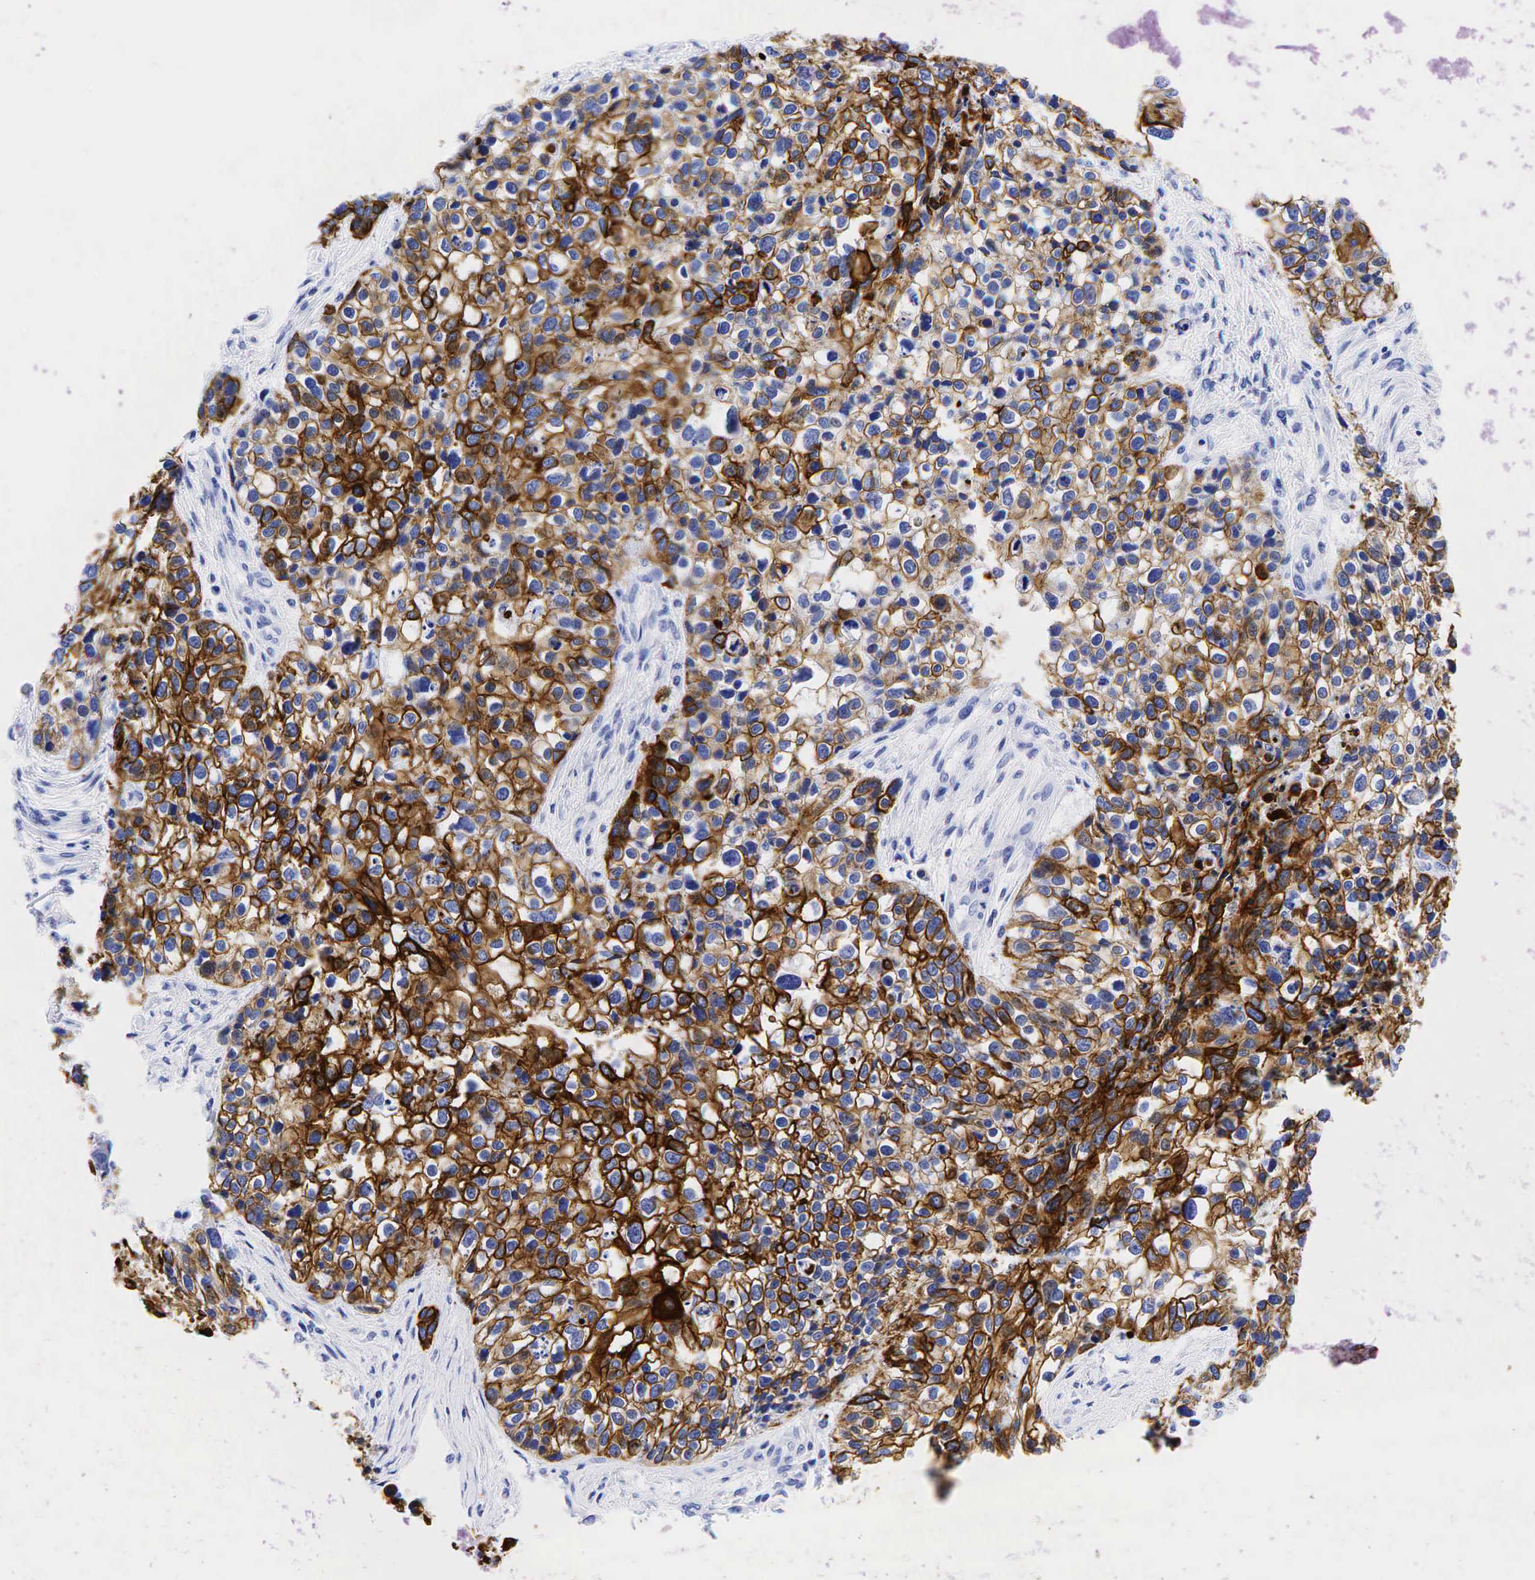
{"staining": {"intensity": "strong", "quantity": ">75%", "location": "cytoplasmic/membranous"}, "tissue": "lung cancer", "cell_type": "Tumor cells", "image_type": "cancer", "snomed": [{"axis": "morphology", "description": "Squamous cell carcinoma, NOS"}, {"axis": "topography", "description": "Lymph node"}, {"axis": "topography", "description": "Lung"}], "caption": "DAB (3,3'-diaminobenzidine) immunohistochemical staining of lung squamous cell carcinoma displays strong cytoplasmic/membranous protein expression in approximately >75% of tumor cells. (Brightfield microscopy of DAB IHC at high magnification).", "gene": "KRT19", "patient": {"sex": "male", "age": 74}}